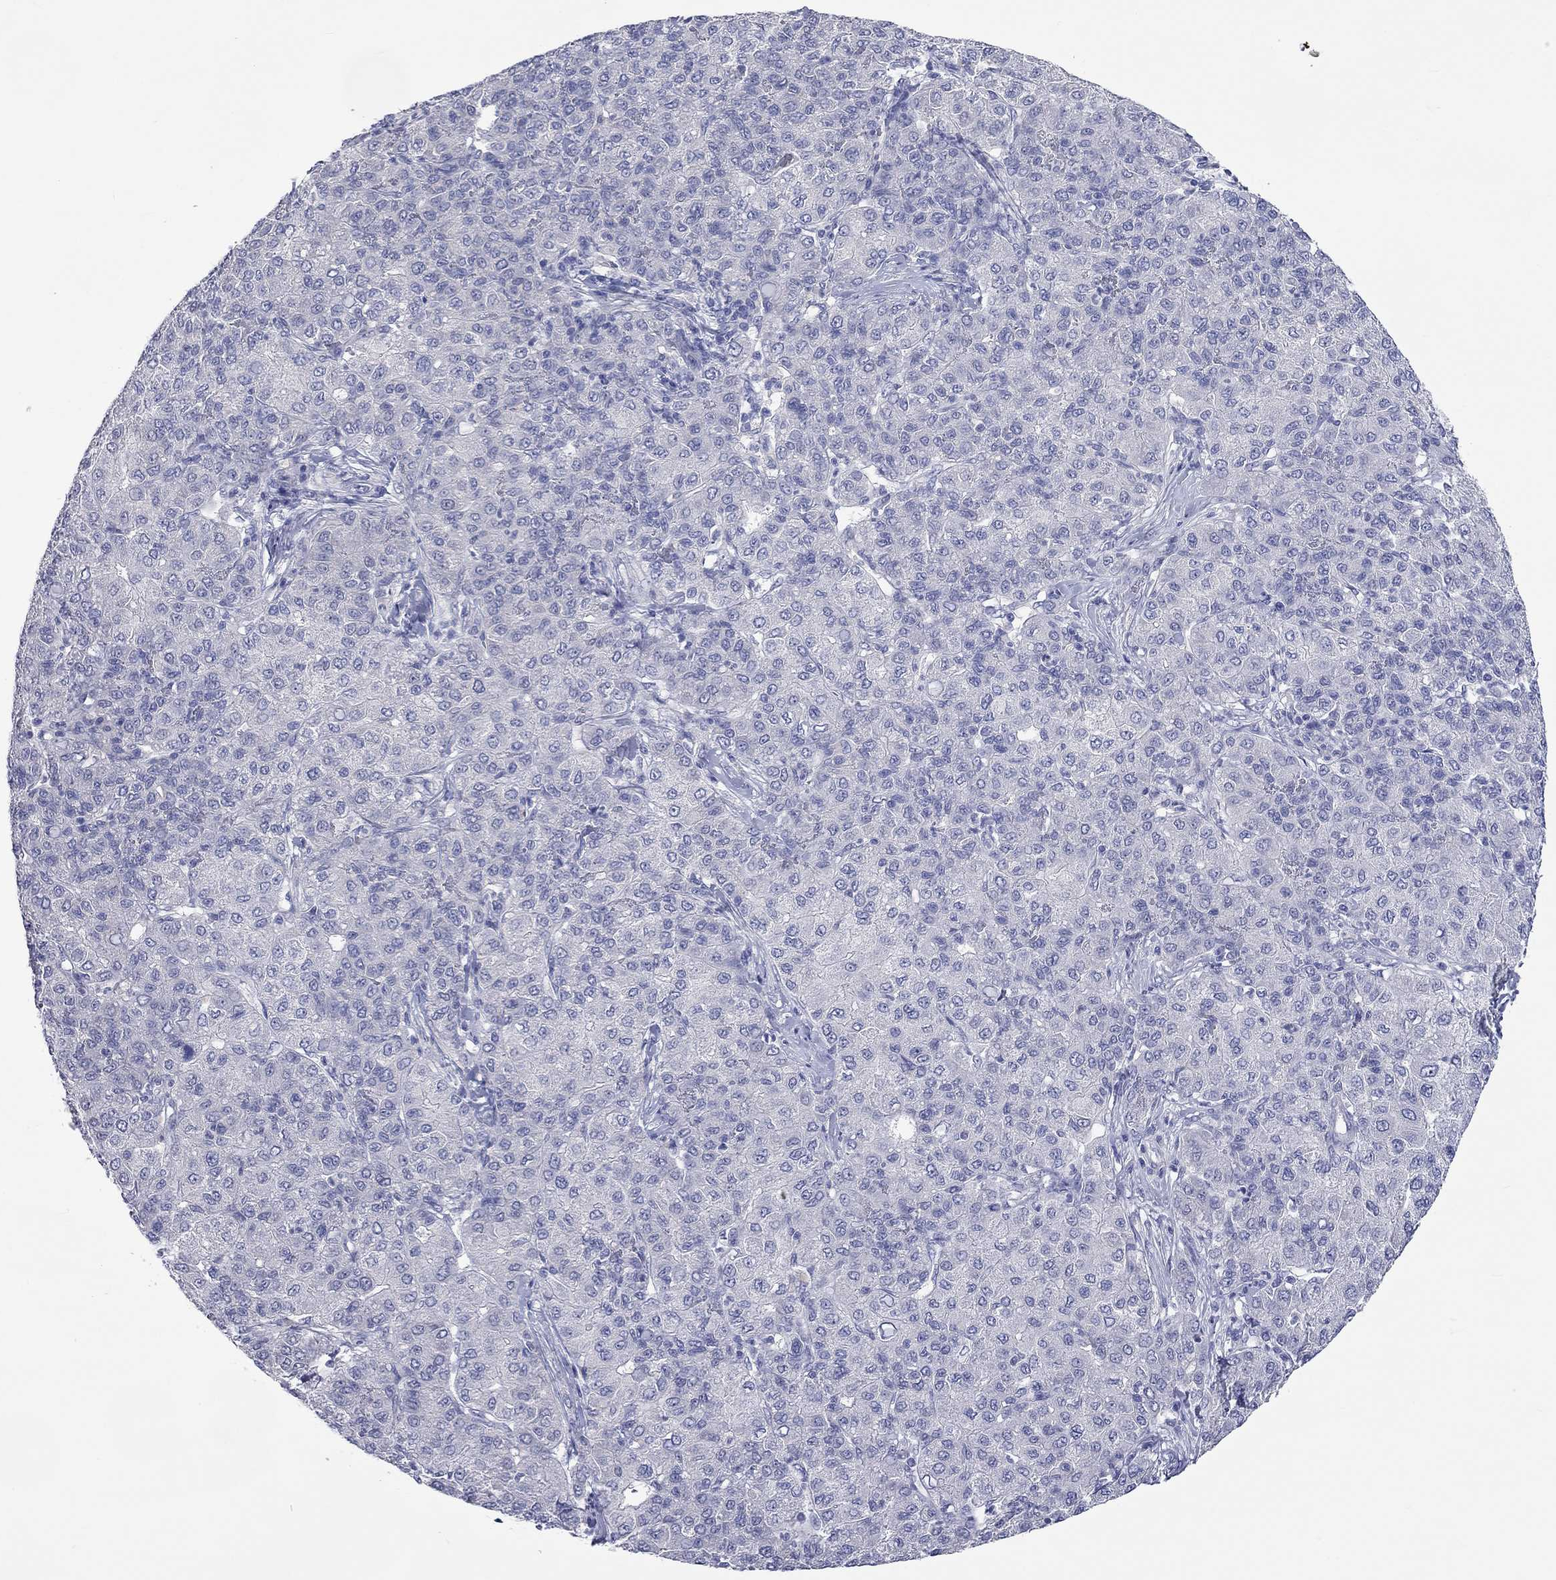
{"staining": {"intensity": "negative", "quantity": "none", "location": "none"}, "tissue": "liver cancer", "cell_type": "Tumor cells", "image_type": "cancer", "snomed": [{"axis": "morphology", "description": "Carcinoma, Hepatocellular, NOS"}, {"axis": "topography", "description": "Liver"}], "caption": "The immunohistochemistry (IHC) histopathology image has no significant expression in tumor cells of hepatocellular carcinoma (liver) tissue. (DAB immunohistochemistry with hematoxylin counter stain).", "gene": "CERS1", "patient": {"sex": "male", "age": 65}}